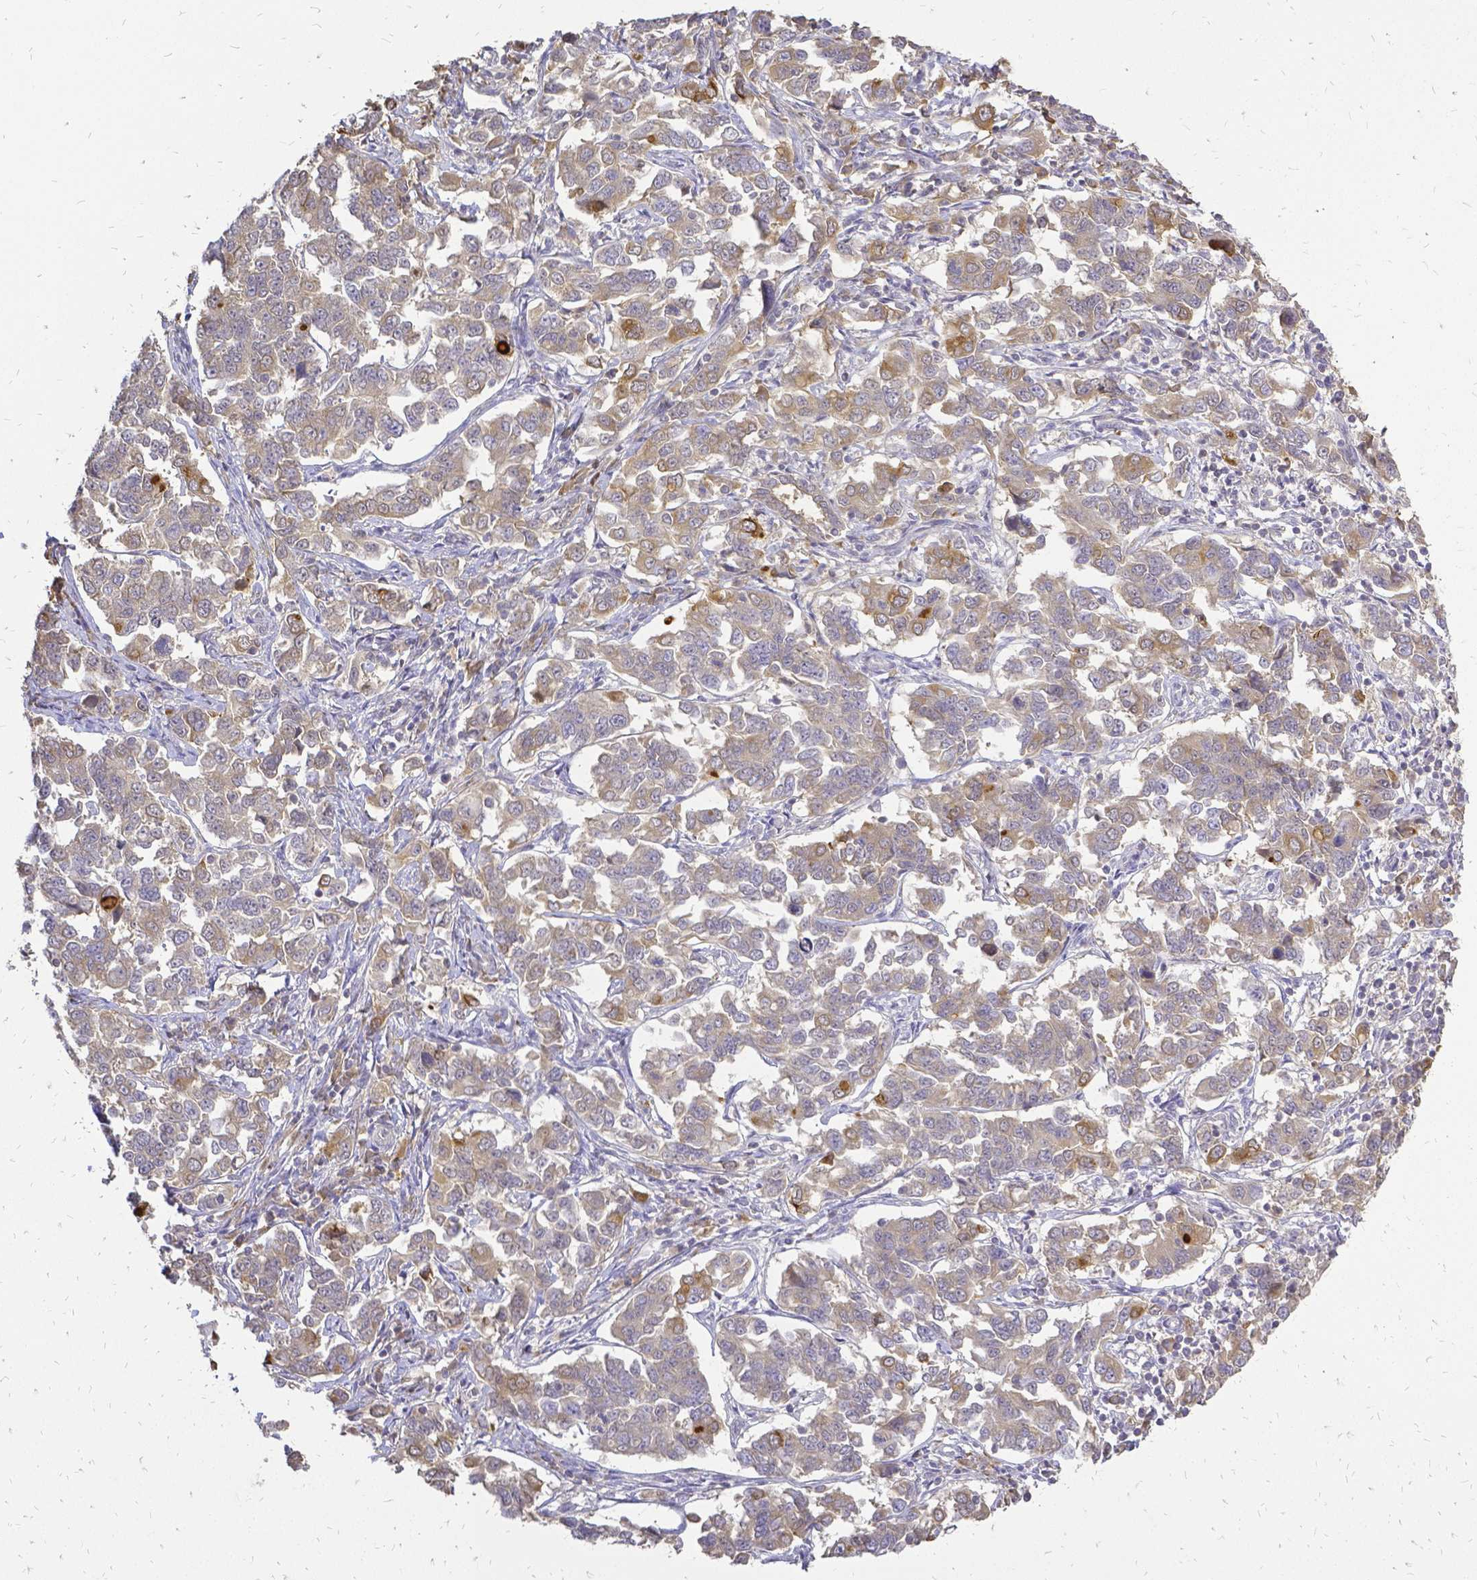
{"staining": {"intensity": "moderate", "quantity": "<25%", "location": "cytoplasmic/membranous"}, "tissue": "endometrial cancer", "cell_type": "Tumor cells", "image_type": "cancer", "snomed": [{"axis": "morphology", "description": "Adenocarcinoma, NOS"}, {"axis": "topography", "description": "Endometrium"}], "caption": "Immunohistochemical staining of endometrial cancer (adenocarcinoma) exhibits low levels of moderate cytoplasmic/membranous protein positivity in approximately <25% of tumor cells.", "gene": "CIB1", "patient": {"sex": "female", "age": 43}}